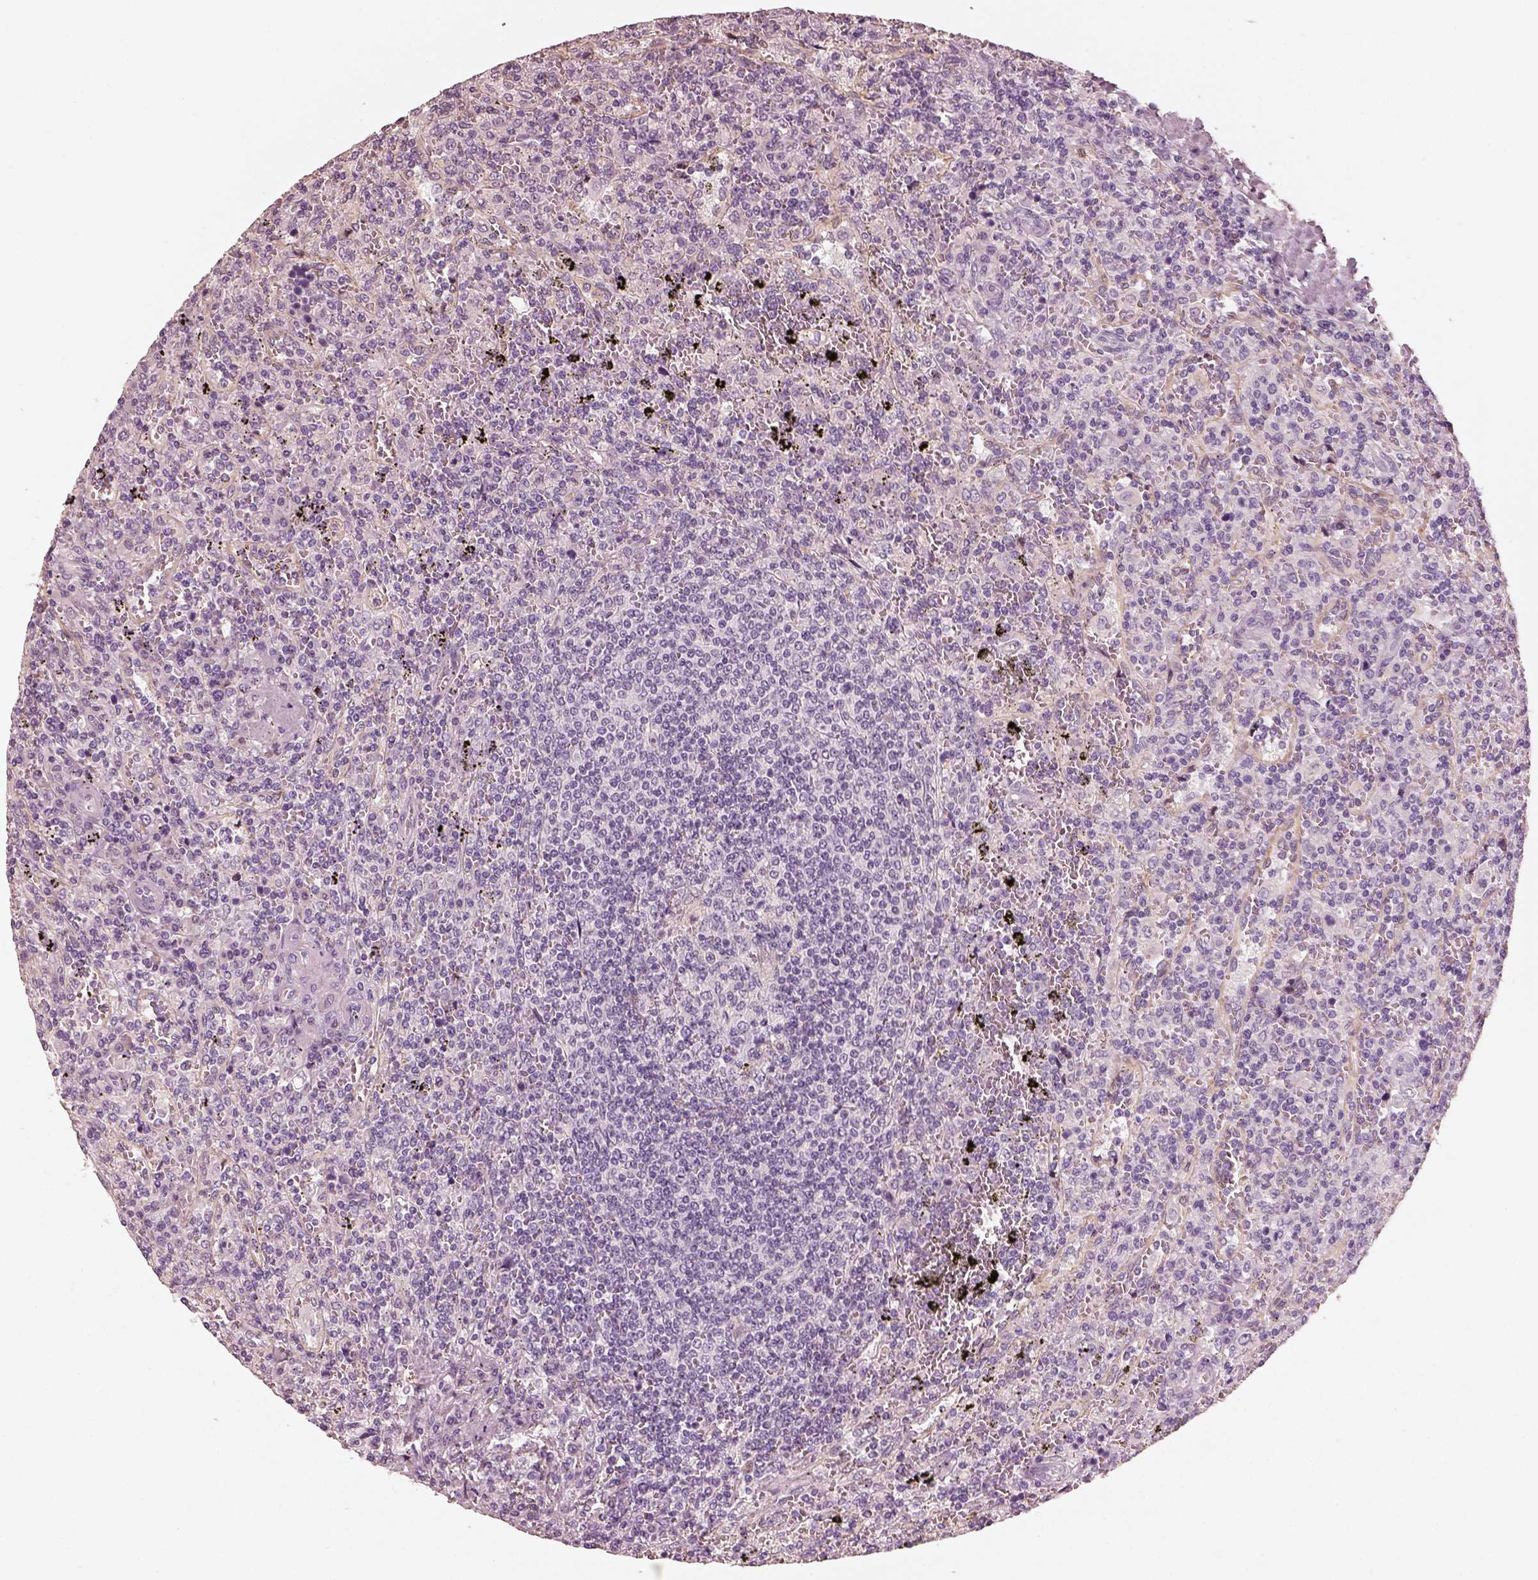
{"staining": {"intensity": "negative", "quantity": "none", "location": "none"}, "tissue": "lymphoma", "cell_type": "Tumor cells", "image_type": "cancer", "snomed": [{"axis": "morphology", "description": "Malignant lymphoma, non-Hodgkin's type, Low grade"}, {"axis": "topography", "description": "Spleen"}], "caption": "DAB (3,3'-diaminobenzidine) immunohistochemical staining of lymphoma reveals no significant staining in tumor cells.", "gene": "RS1", "patient": {"sex": "male", "age": 62}}